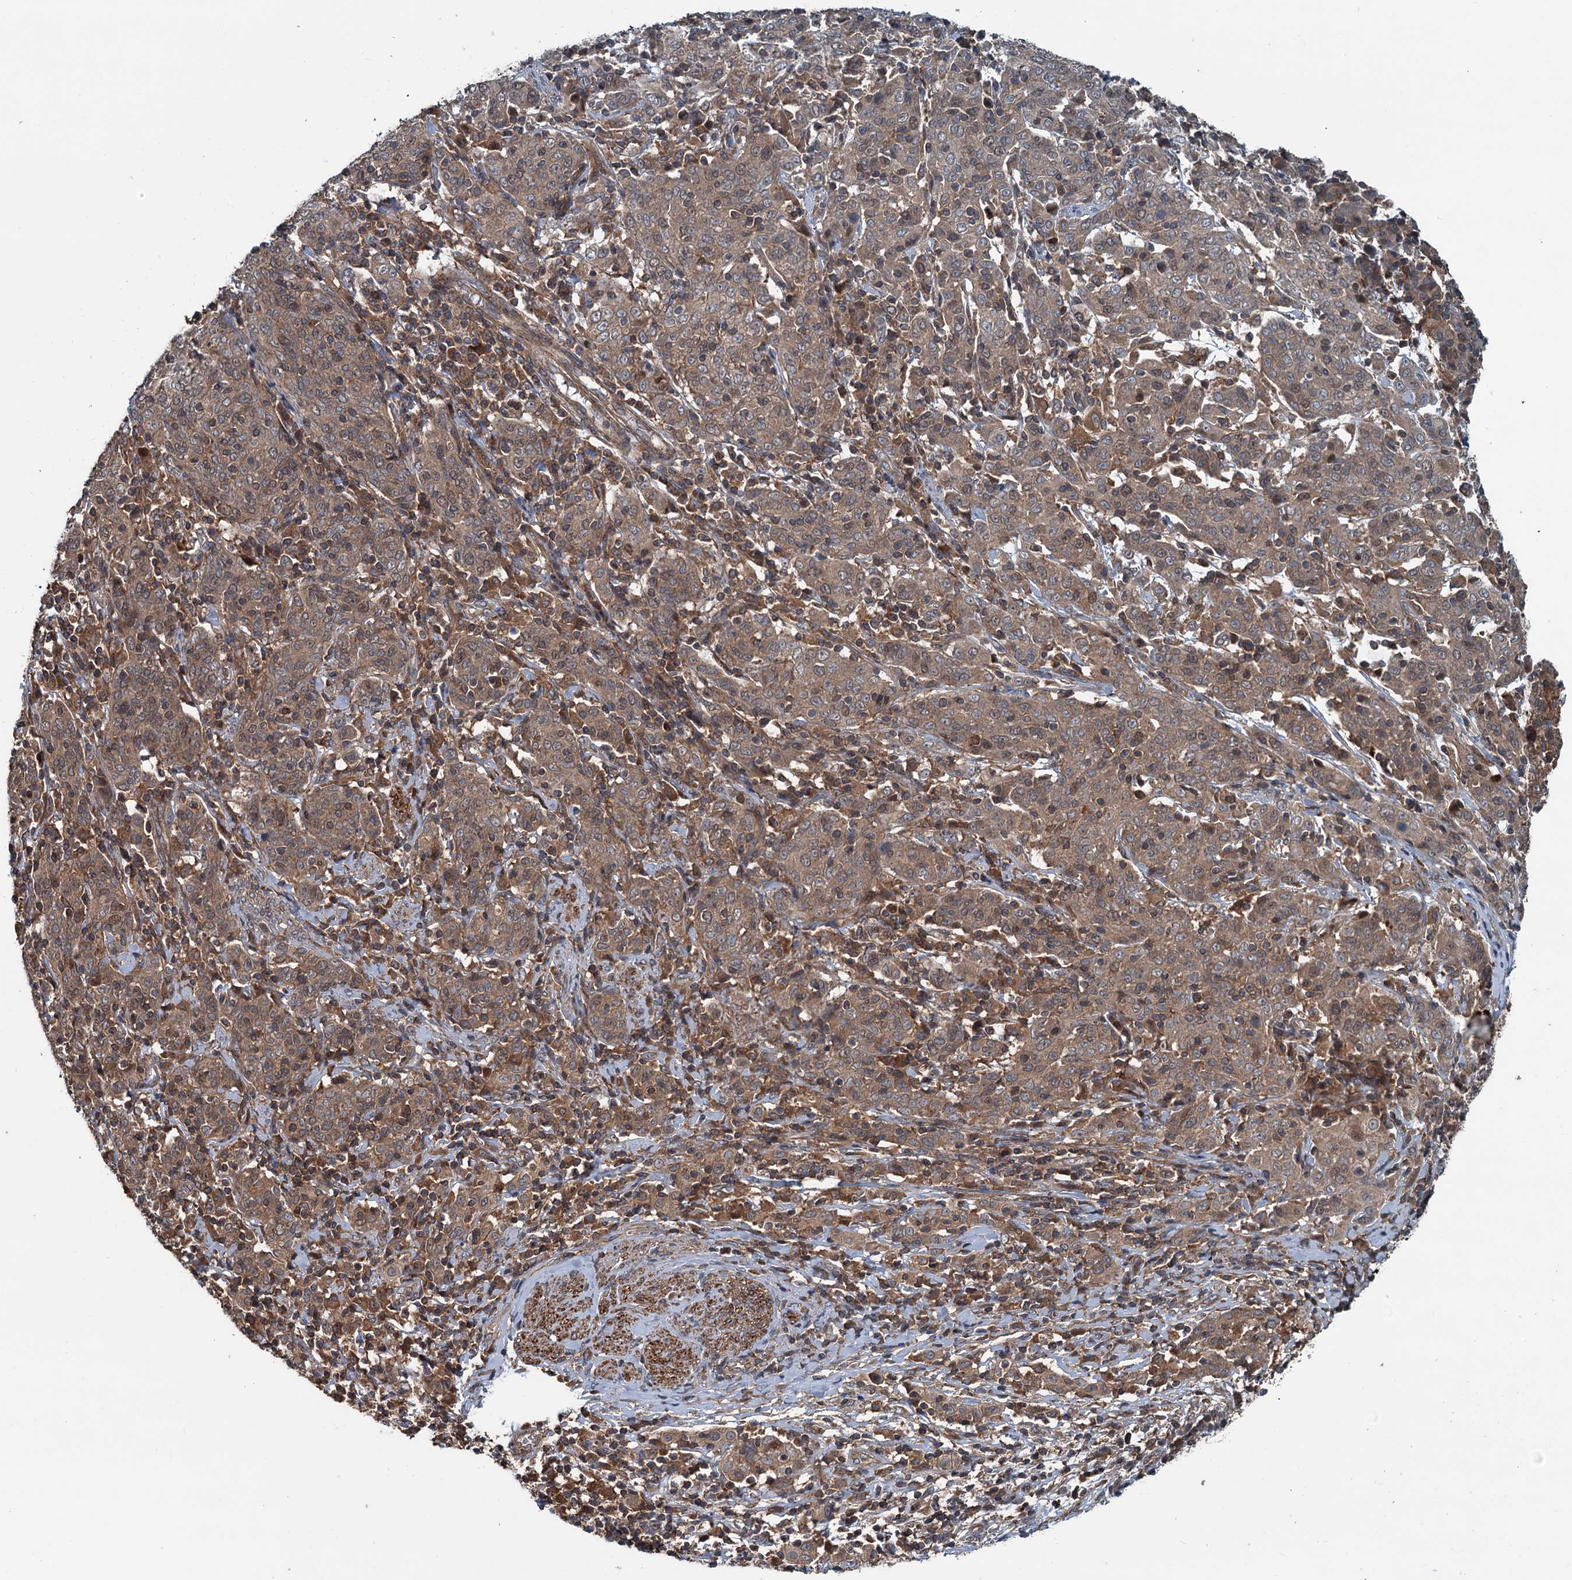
{"staining": {"intensity": "moderate", "quantity": ">75%", "location": "cytoplasmic/membranous,nuclear"}, "tissue": "cervical cancer", "cell_type": "Tumor cells", "image_type": "cancer", "snomed": [{"axis": "morphology", "description": "Squamous cell carcinoma, NOS"}, {"axis": "topography", "description": "Cervix"}], "caption": "The photomicrograph shows immunohistochemical staining of squamous cell carcinoma (cervical). There is moderate cytoplasmic/membranous and nuclear positivity is seen in about >75% of tumor cells. (Brightfield microscopy of DAB IHC at high magnification).", "gene": "TEDC1", "patient": {"sex": "female", "age": 67}}